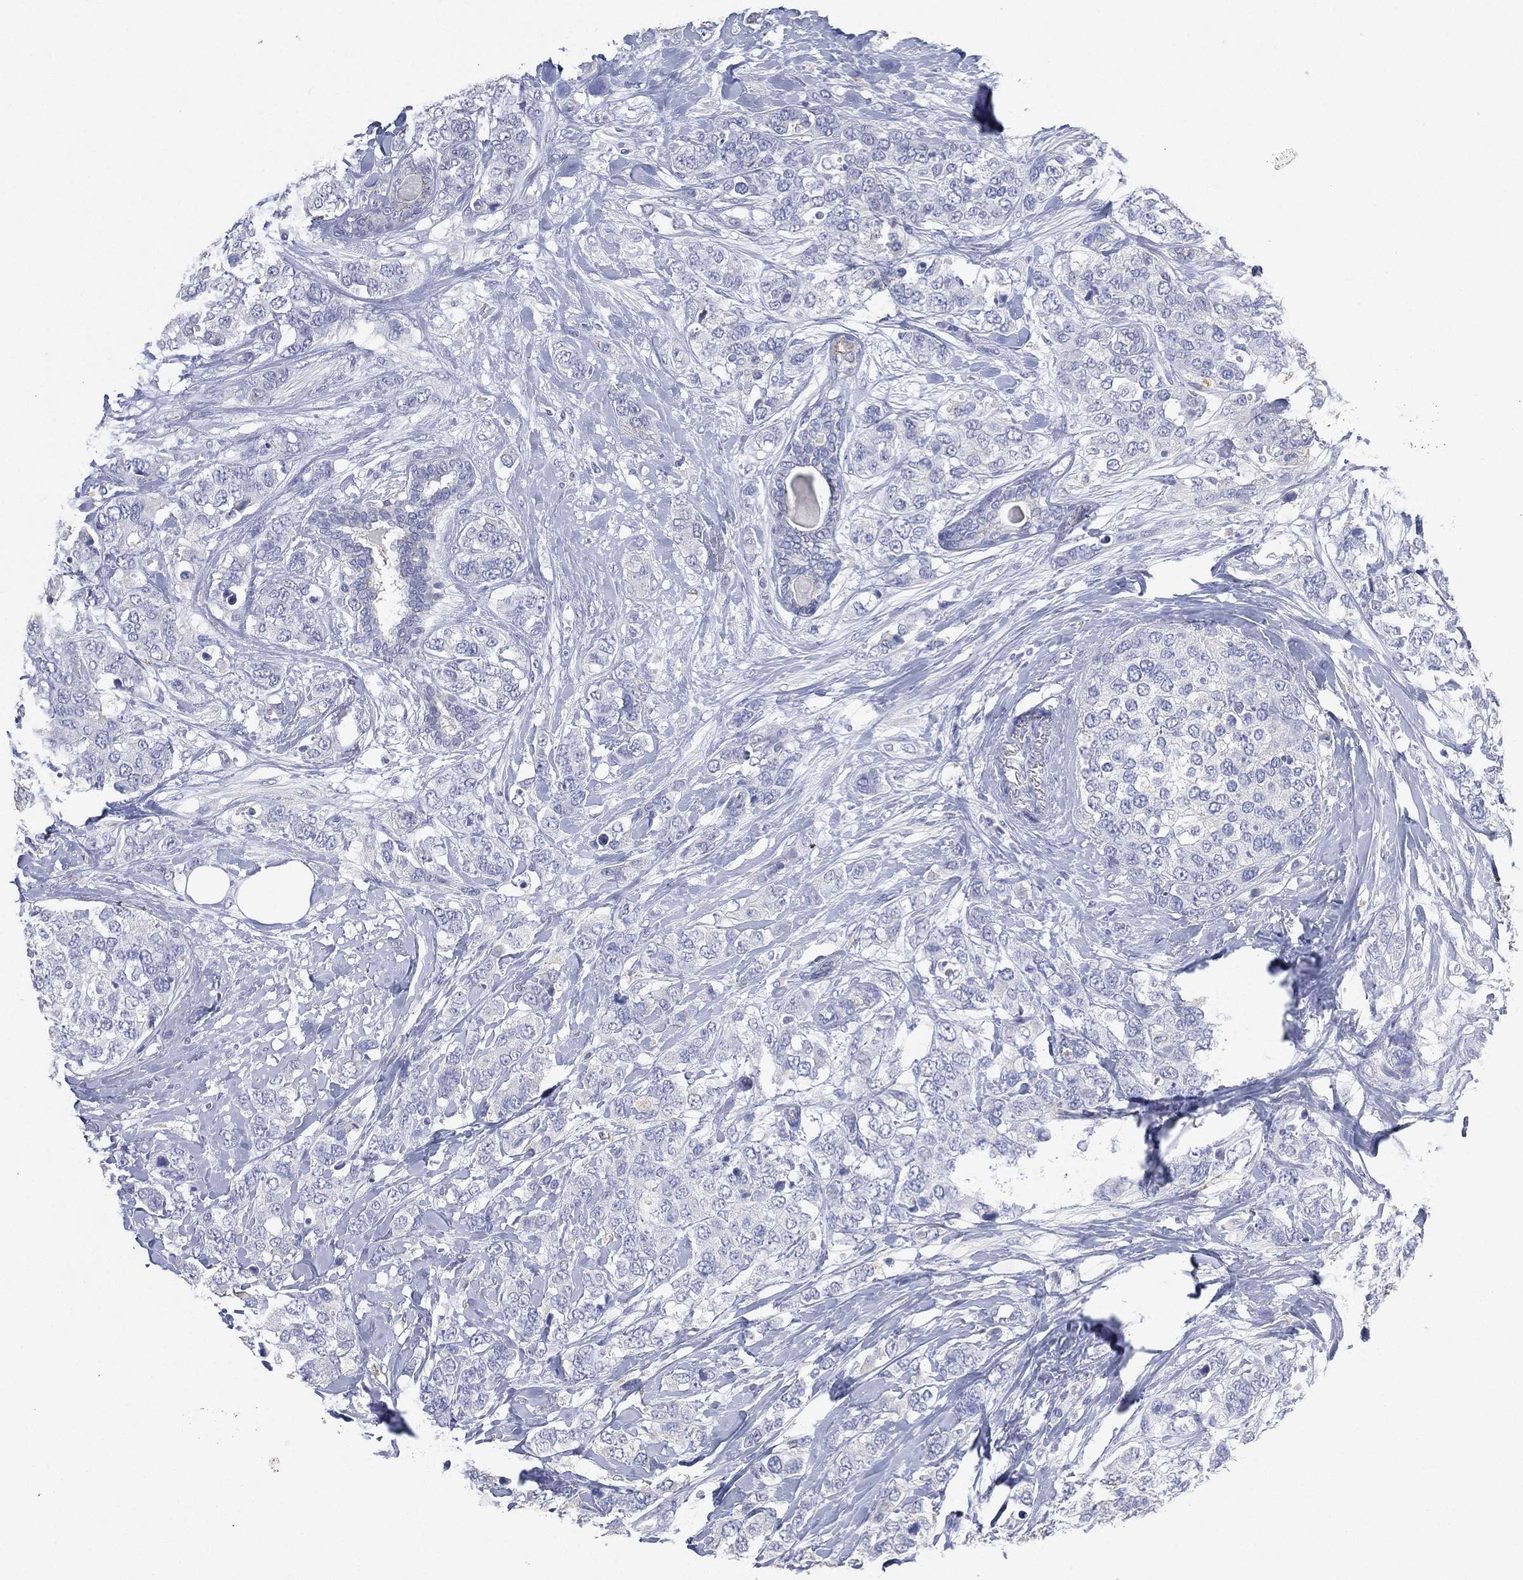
{"staining": {"intensity": "negative", "quantity": "none", "location": "none"}, "tissue": "breast cancer", "cell_type": "Tumor cells", "image_type": "cancer", "snomed": [{"axis": "morphology", "description": "Lobular carcinoma"}, {"axis": "topography", "description": "Breast"}], "caption": "Immunohistochemistry of human breast cancer shows no staining in tumor cells.", "gene": "FMO1", "patient": {"sex": "female", "age": 59}}